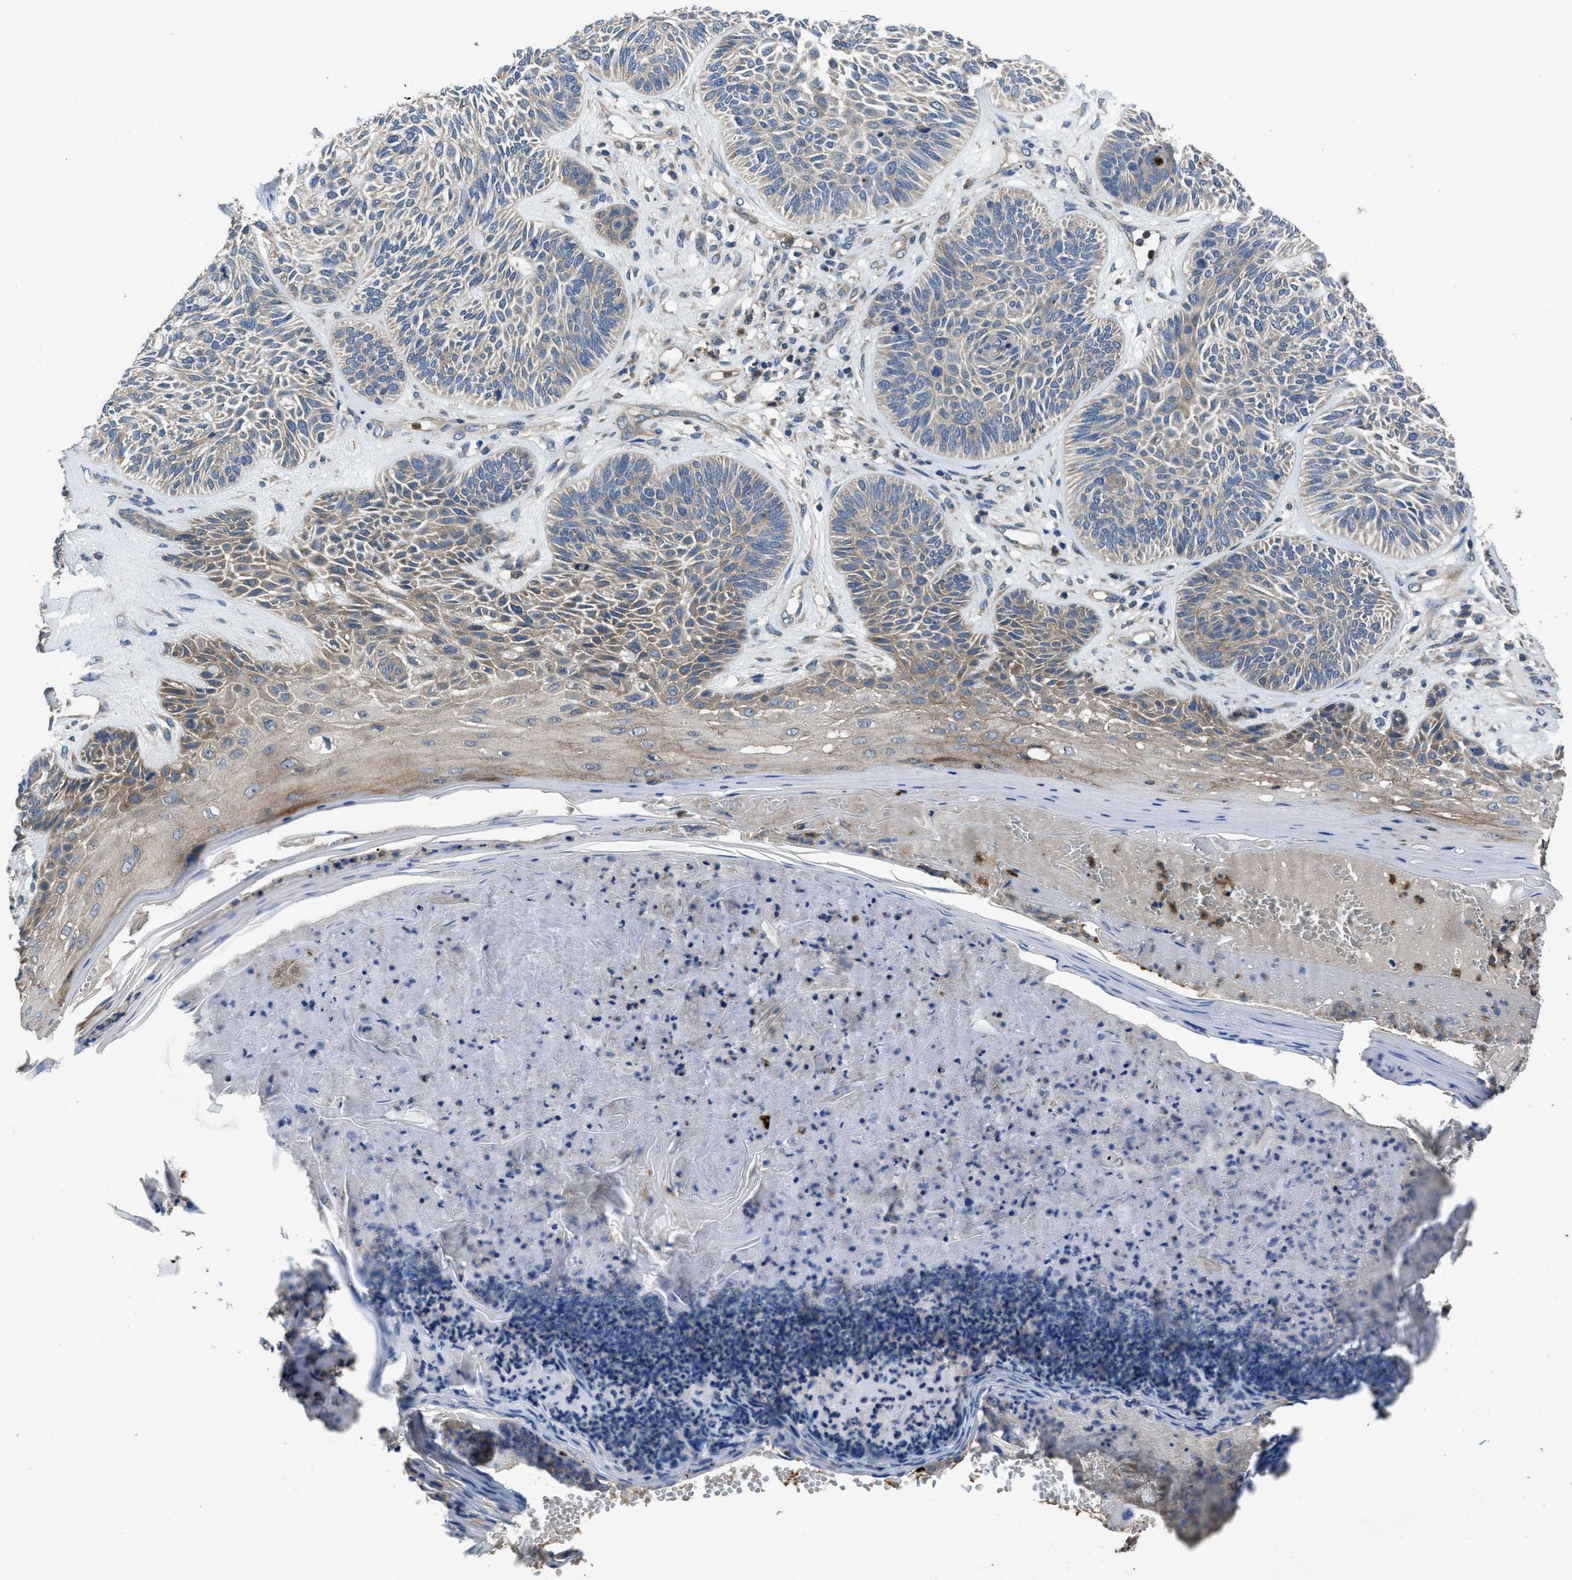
{"staining": {"intensity": "weak", "quantity": "<25%", "location": "cytoplasmic/membranous"}, "tissue": "skin cancer", "cell_type": "Tumor cells", "image_type": "cancer", "snomed": [{"axis": "morphology", "description": "Basal cell carcinoma"}, {"axis": "topography", "description": "Skin"}], "caption": "A photomicrograph of skin cancer stained for a protein demonstrates no brown staining in tumor cells. (DAB (3,3'-diaminobenzidine) immunohistochemistry with hematoxylin counter stain).", "gene": "USP25", "patient": {"sex": "male", "age": 55}}